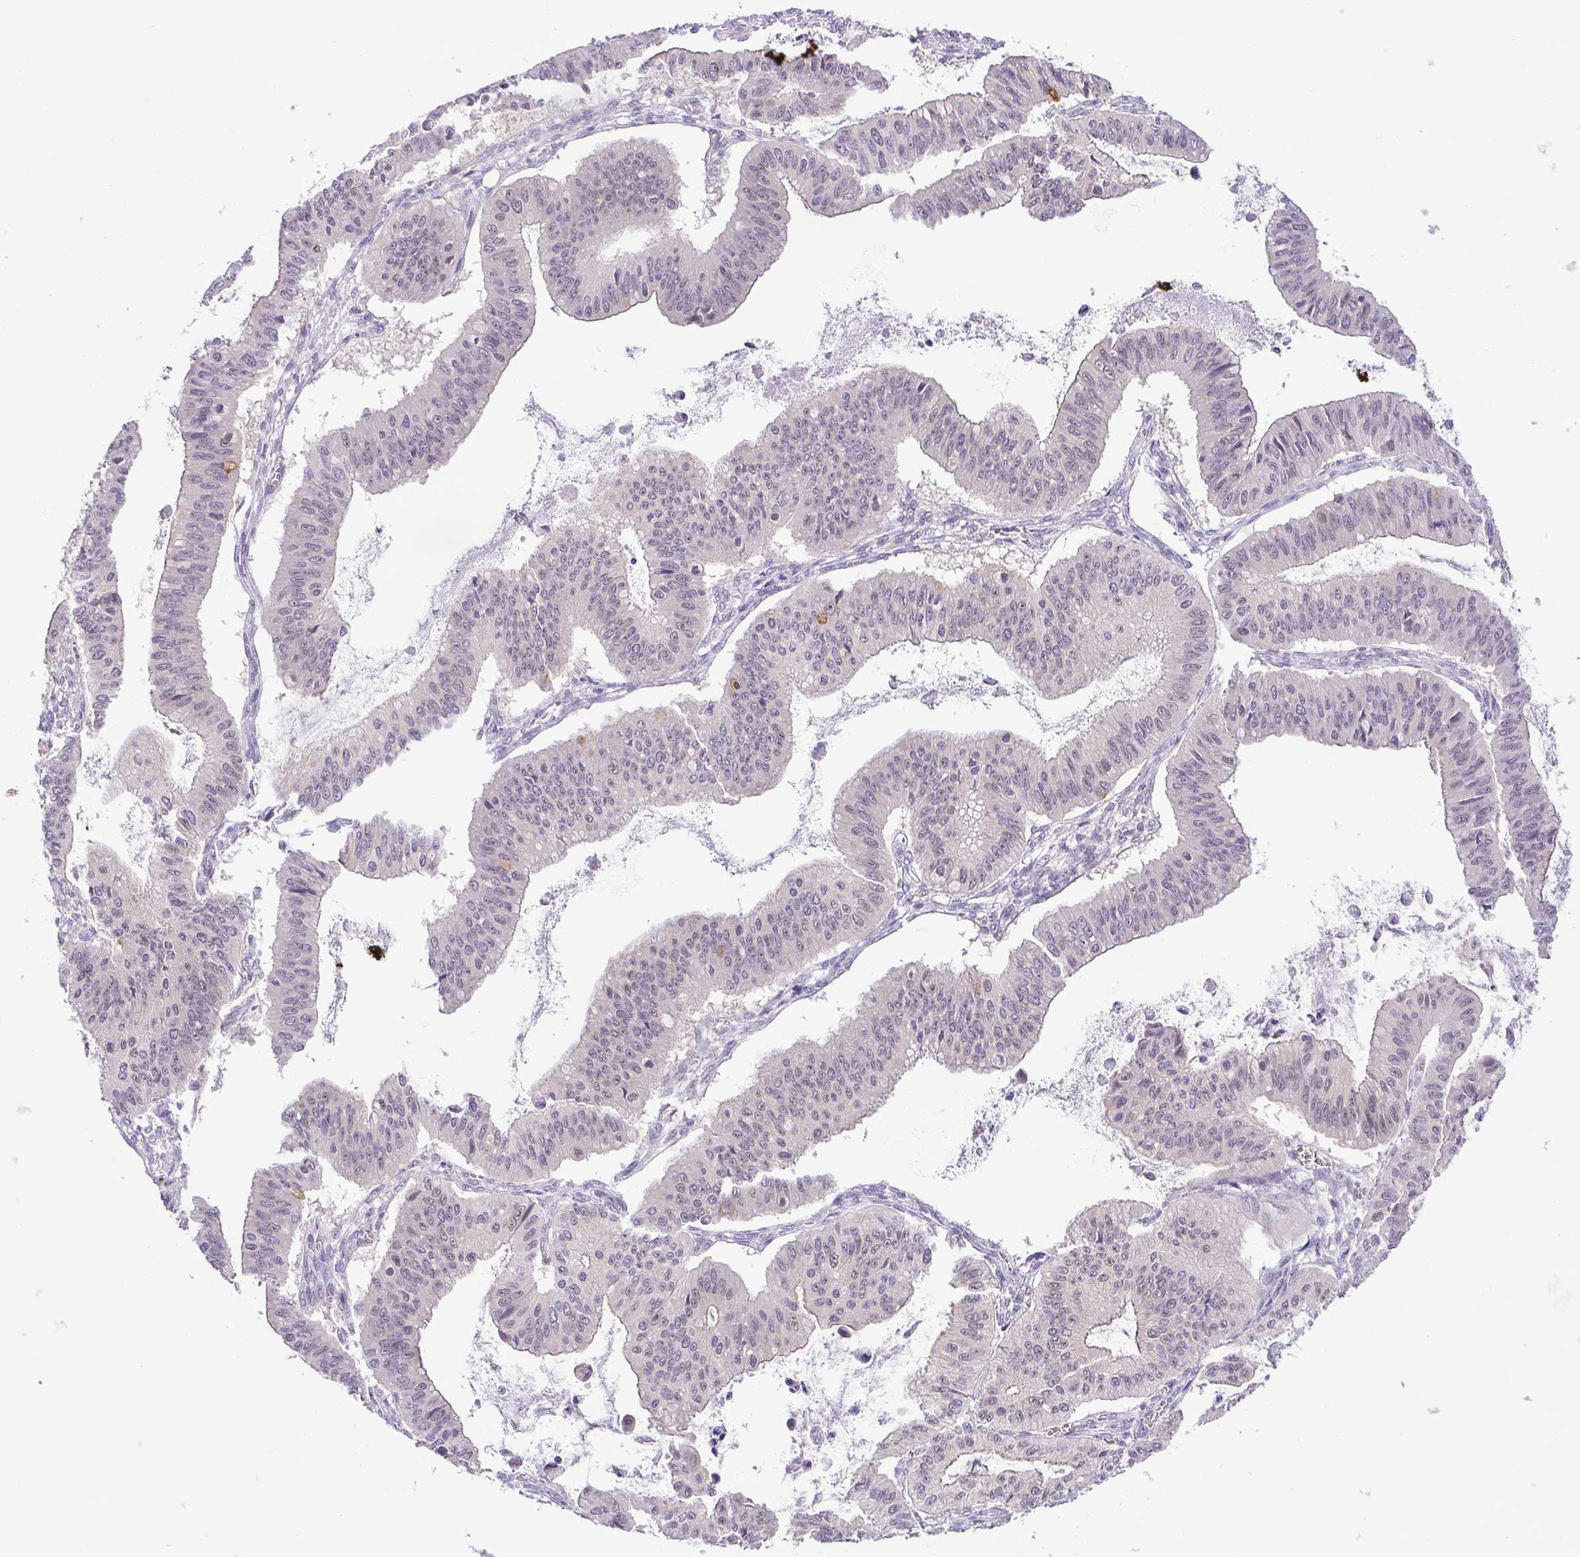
{"staining": {"intensity": "negative", "quantity": "none", "location": "none"}, "tissue": "ovarian cancer", "cell_type": "Tumor cells", "image_type": "cancer", "snomed": [{"axis": "morphology", "description": "Cystadenocarcinoma, mucinous, NOS"}, {"axis": "topography", "description": "Ovary"}], "caption": "DAB (3,3'-diaminobenzidine) immunohistochemical staining of human ovarian mucinous cystadenocarcinoma shows no significant positivity in tumor cells. The staining is performed using DAB (3,3'-diaminobenzidine) brown chromogen with nuclei counter-stained in using hematoxylin.", "gene": "RSL24D1", "patient": {"sex": "female", "age": 72}}